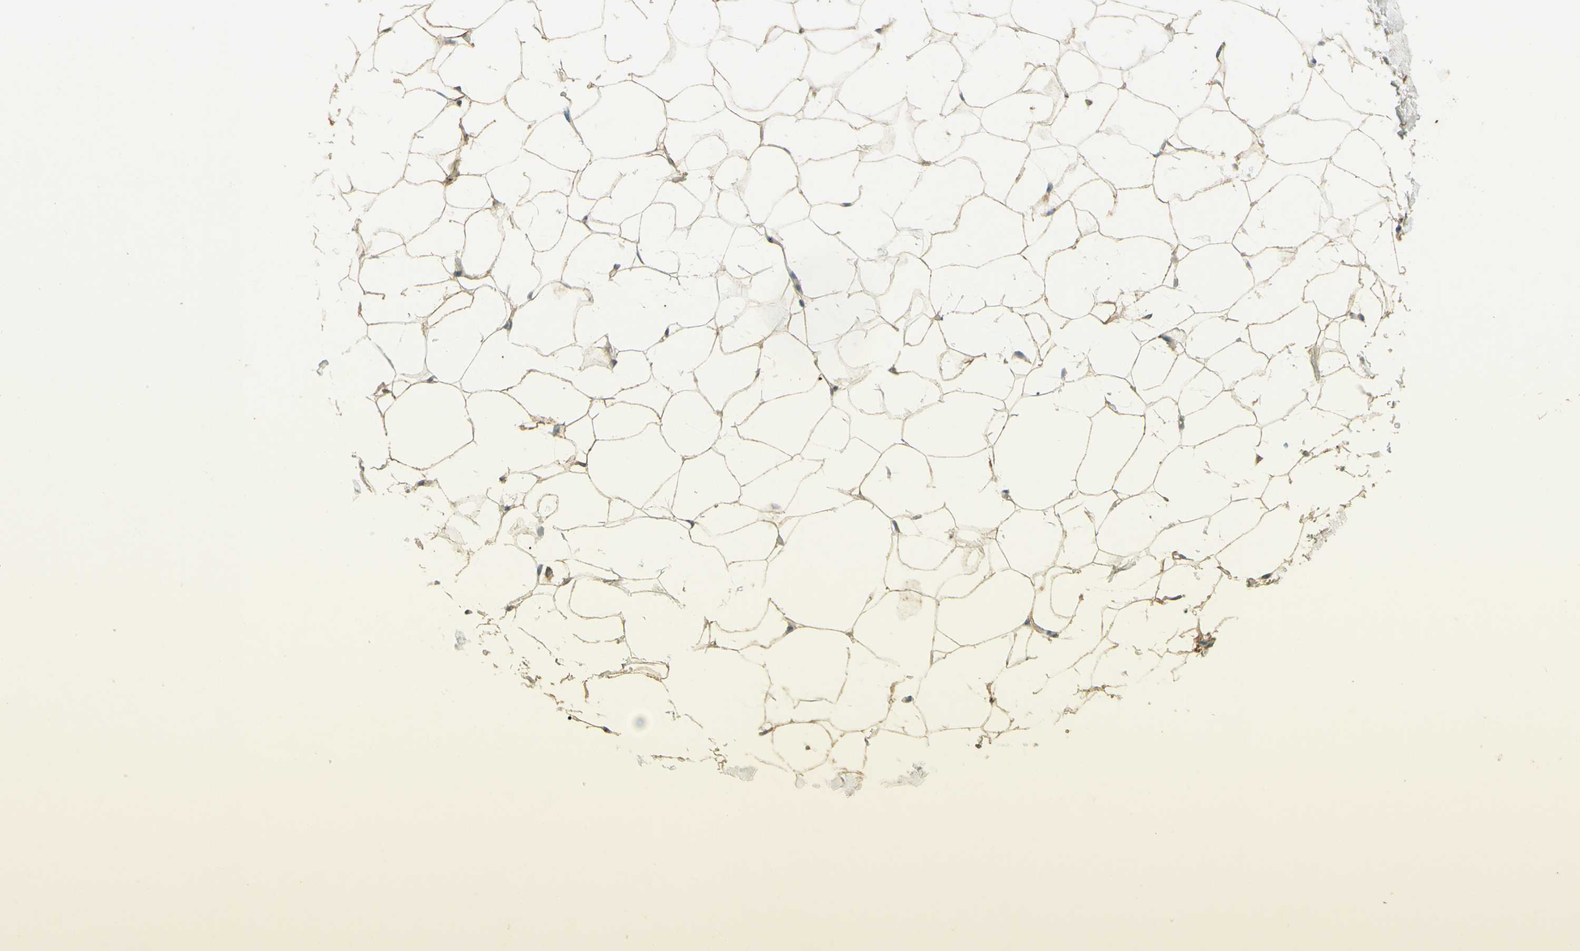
{"staining": {"intensity": "weak", "quantity": ">75%", "location": "cytoplasmic/membranous"}, "tissue": "adipose tissue", "cell_type": "Adipocytes", "image_type": "normal", "snomed": [{"axis": "morphology", "description": "Normal tissue, NOS"}, {"axis": "topography", "description": "Breast"}, {"axis": "topography", "description": "Adipose tissue"}], "caption": "This histopathology image displays normal adipose tissue stained with immunohistochemistry (IHC) to label a protein in brown. The cytoplasmic/membranous of adipocytes show weak positivity for the protein. Nuclei are counter-stained blue.", "gene": "TNN", "patient": {"sex": "female", "age": 25}}